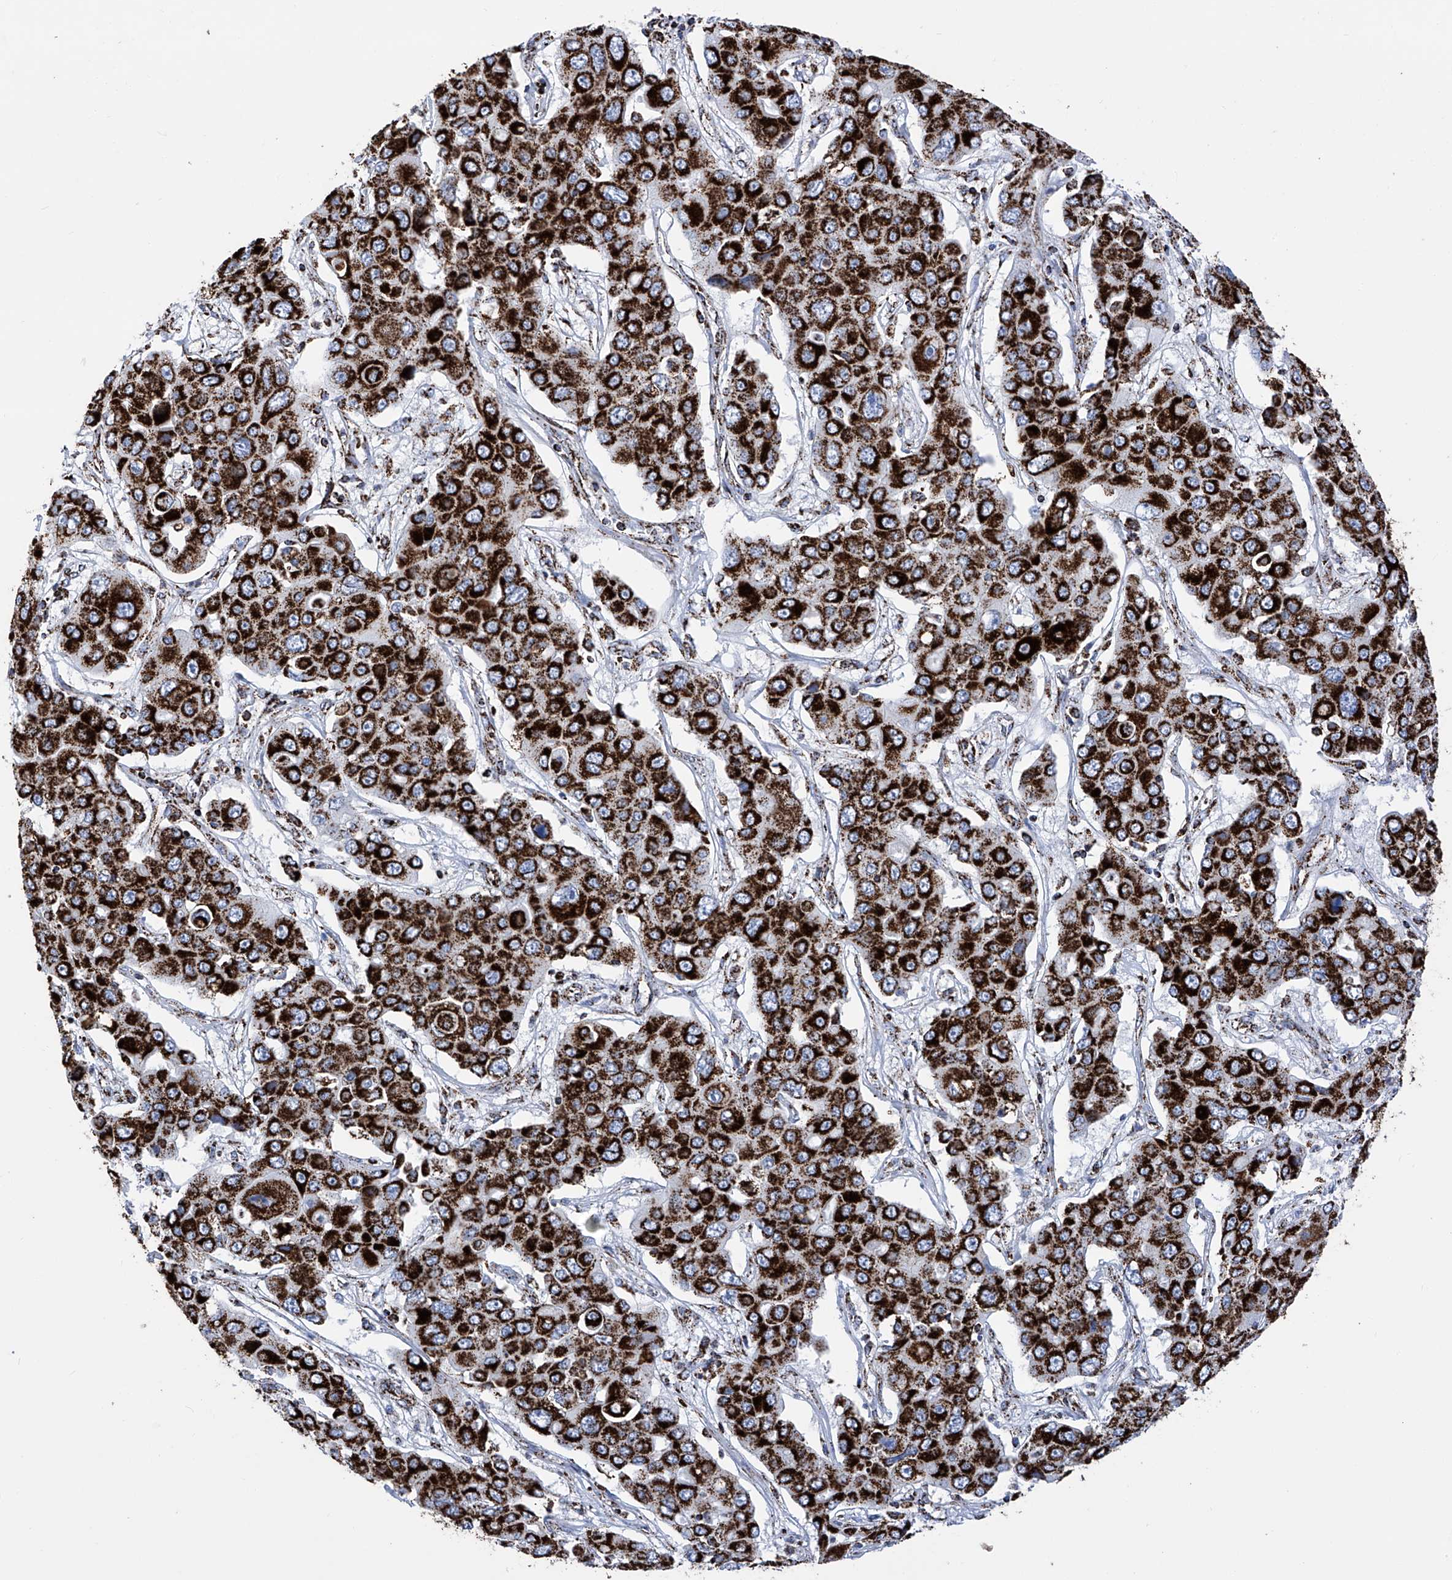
{"staining": {"intensity": "strong", "quantity": ">75%", "location": "cytoplasmic/membranous"}, "tissue": "liver cancer", "cell_type": "Tumor cells", "image_type": "cancer", "snomed": [{"axis": "morphology", "description": "Cholangiocarcinoma"}, {"axis": "topography", "description": "Liver"}], "caption": "Immunohistochemistry (IHC) histopathology image of liver cancer (cholangiocarcinoma) stained for a protein (brown), which shows high levels of strong cytoplasmic/membranous staining in approximately >75% of tumor cells.", "gene": "ATP5PF", "patient": {"sex": "male", "age": 67}}